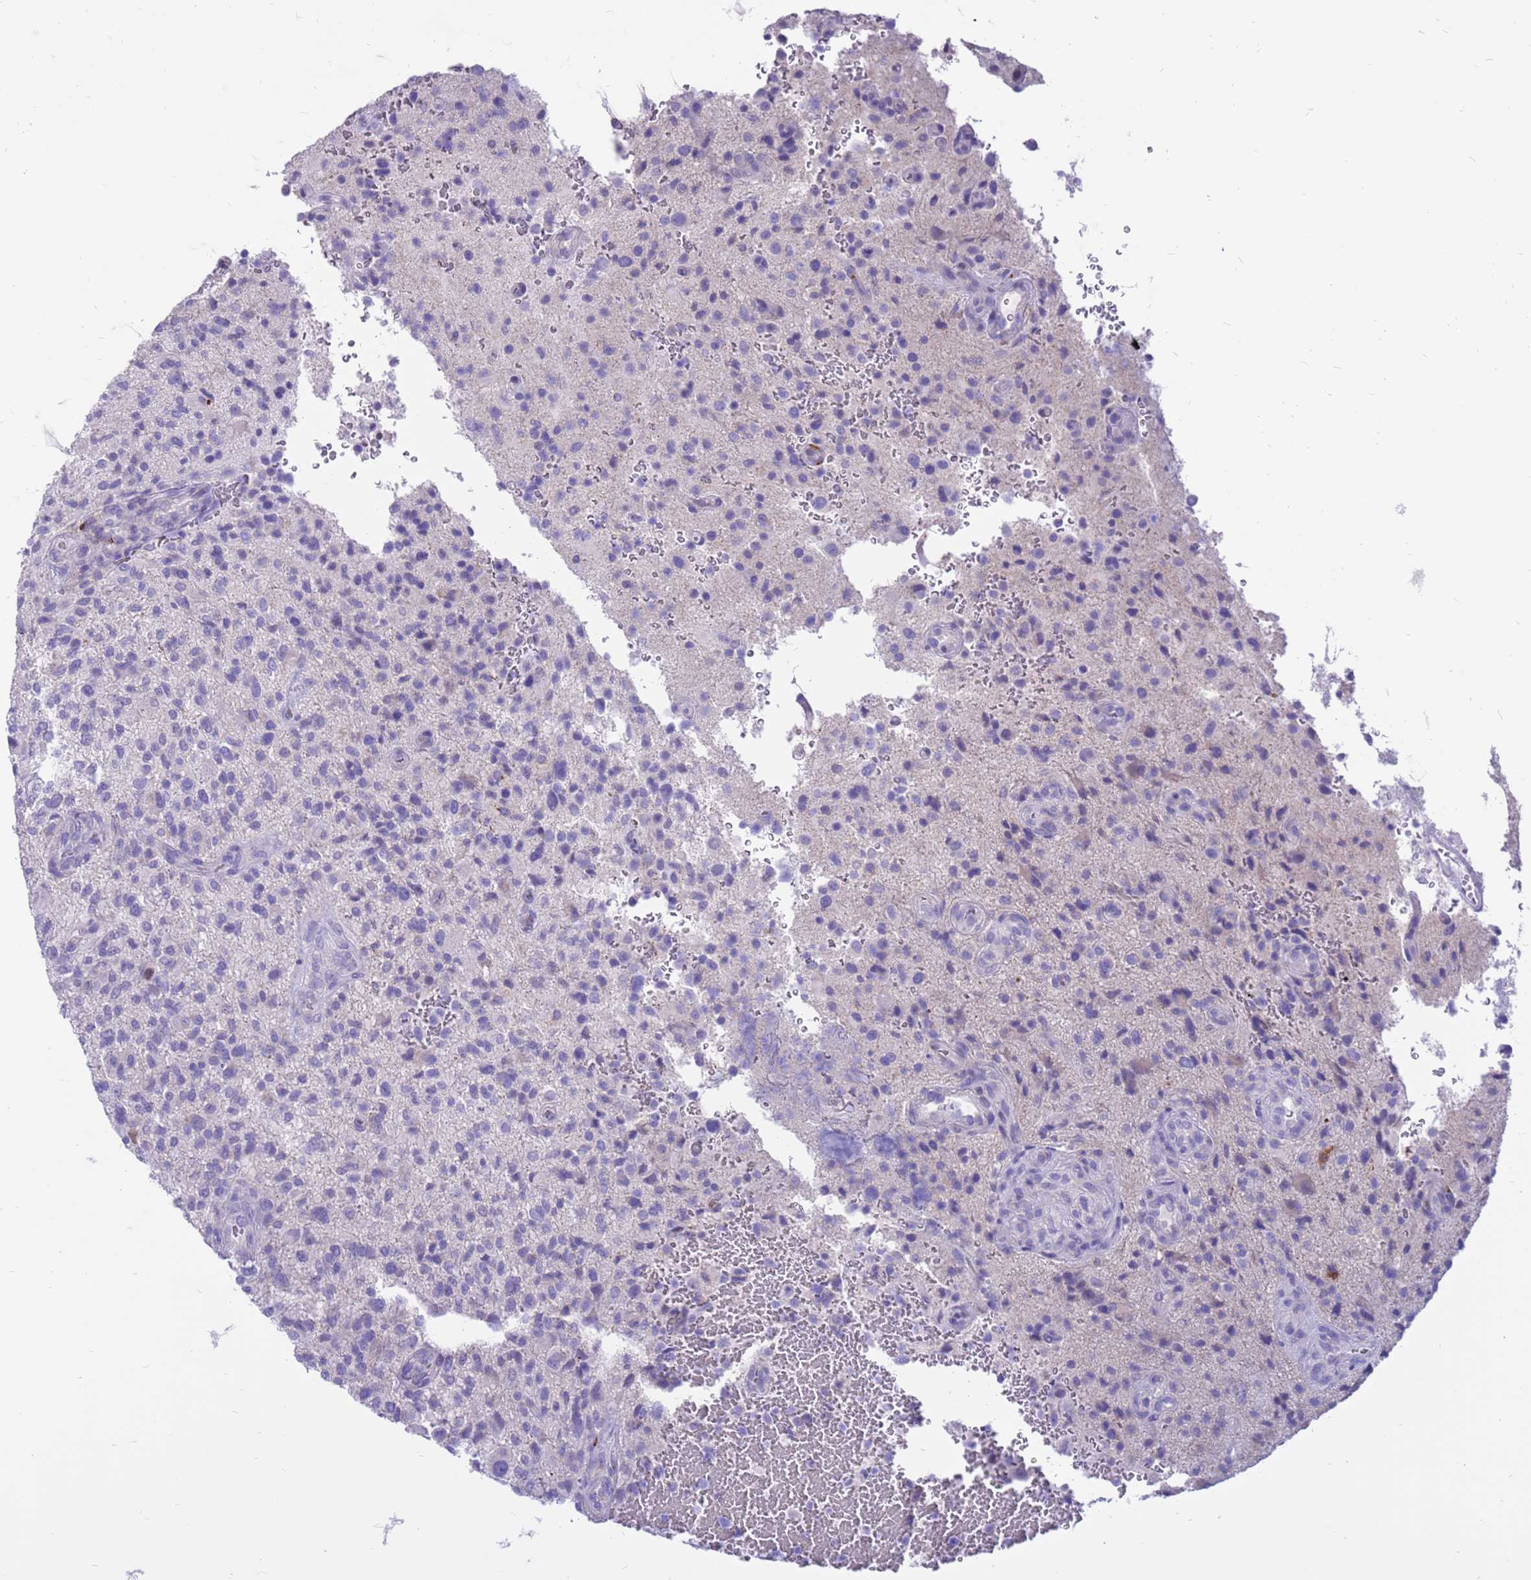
{"staining": {"intensity": "negative", "quantity": "none", "location": "none"}, "tissue": "glioma", "cell_type": "Tumor cells", "image_type": "cancer", "snomed": [{"axis": "morphology", "description": "Glioma, malignant, High grade"}, {"axis": "topography", "description": "Brain"}], "caption": "Tumor cells show no significant staining in glioma.", "gene": "PDE10A", "patient": {"sex": "male", "age": 47}}